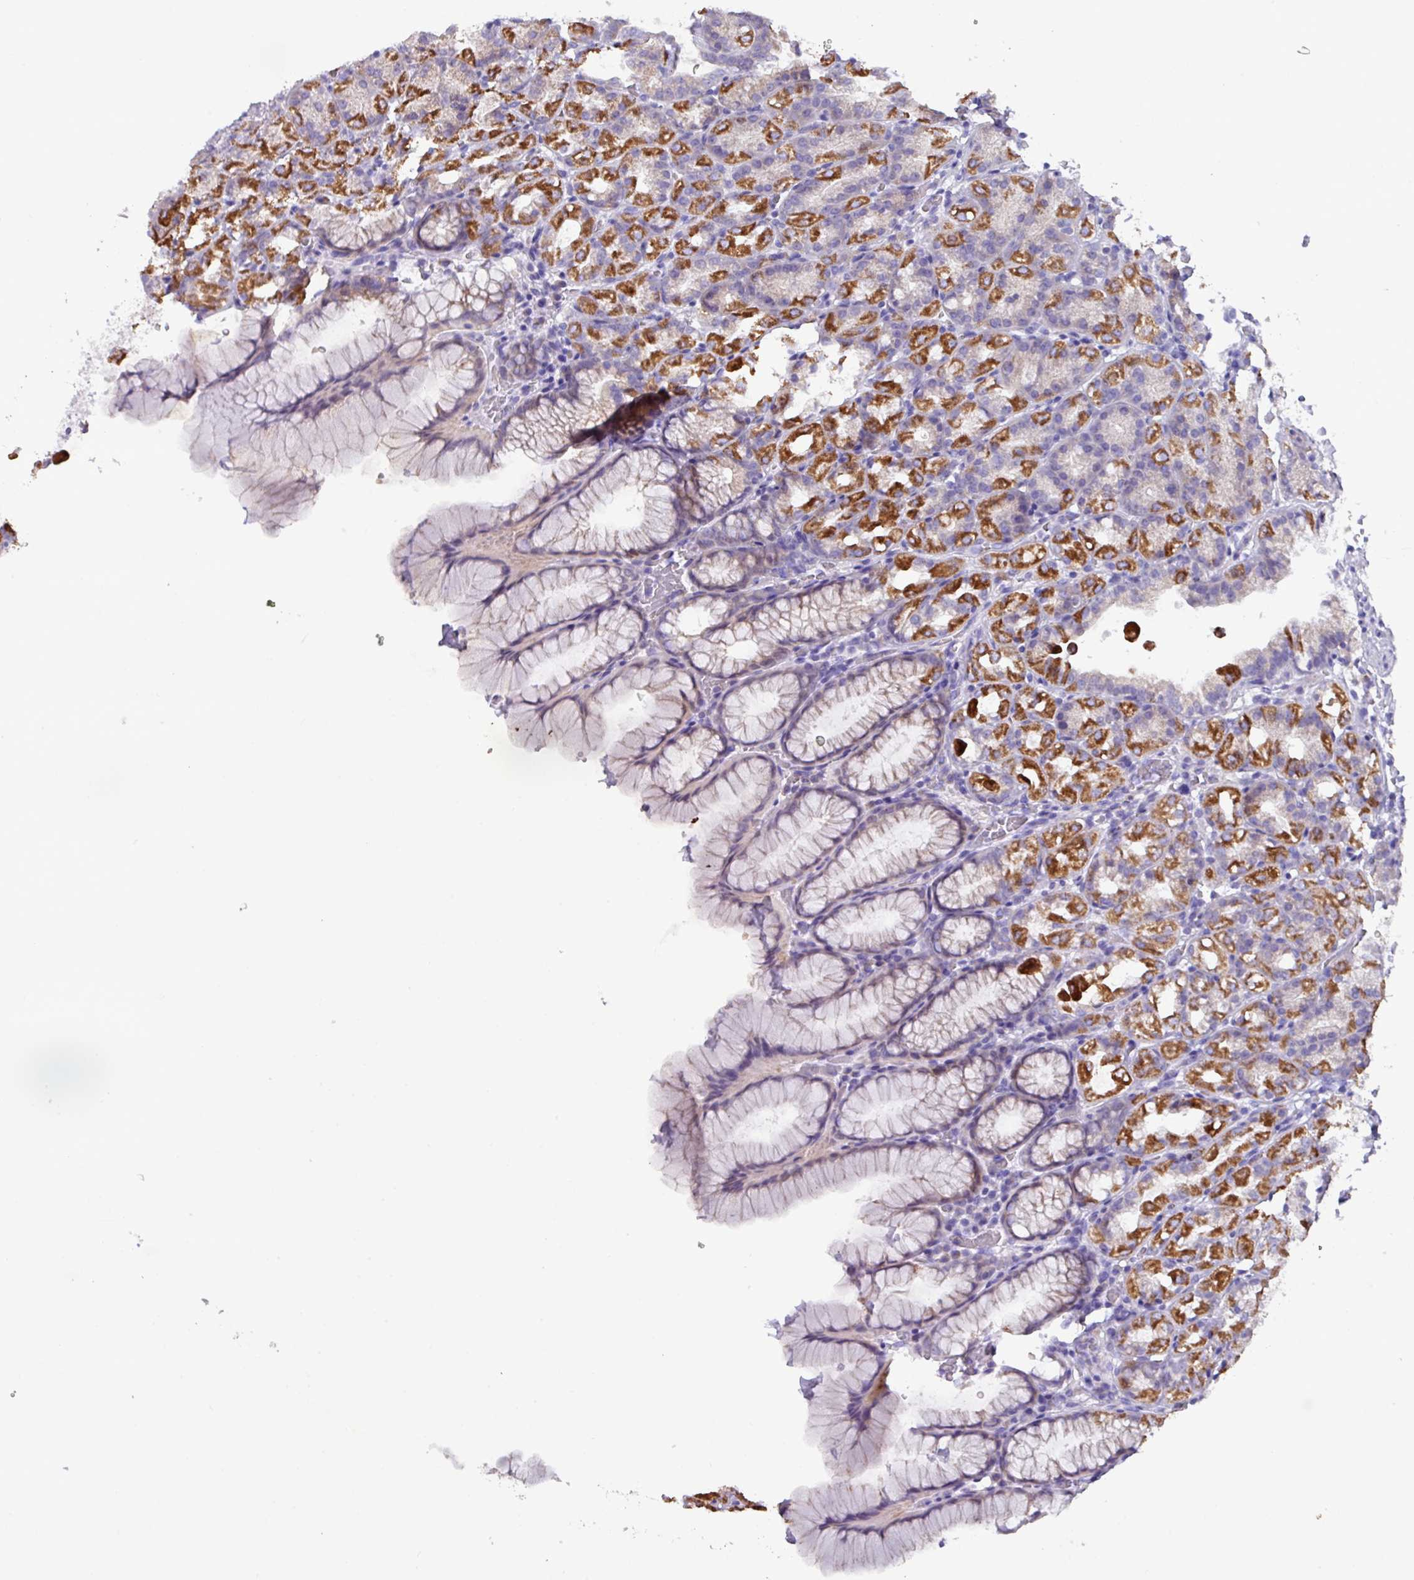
{"staining": {"intensity": "strong", "quantity": "25%-75%", "location": "cytoplasmic/membranous"}, "tissue": "stomach", "cell_type": "Glandular cells", "image_type": "normal", "snomed": [{"axis": "morphology", "description": "Normal tissue, NOS"}, {"axis": "topography", "description": "Stomach, upper"}], "caption": "The micrograph reveals staining of normal stomach, revealing strong cytoplasmic/membranous protein staining (brown color) within glandular cells.", "gene": "MT", "patient": {"sex": "female", "age": 81}}